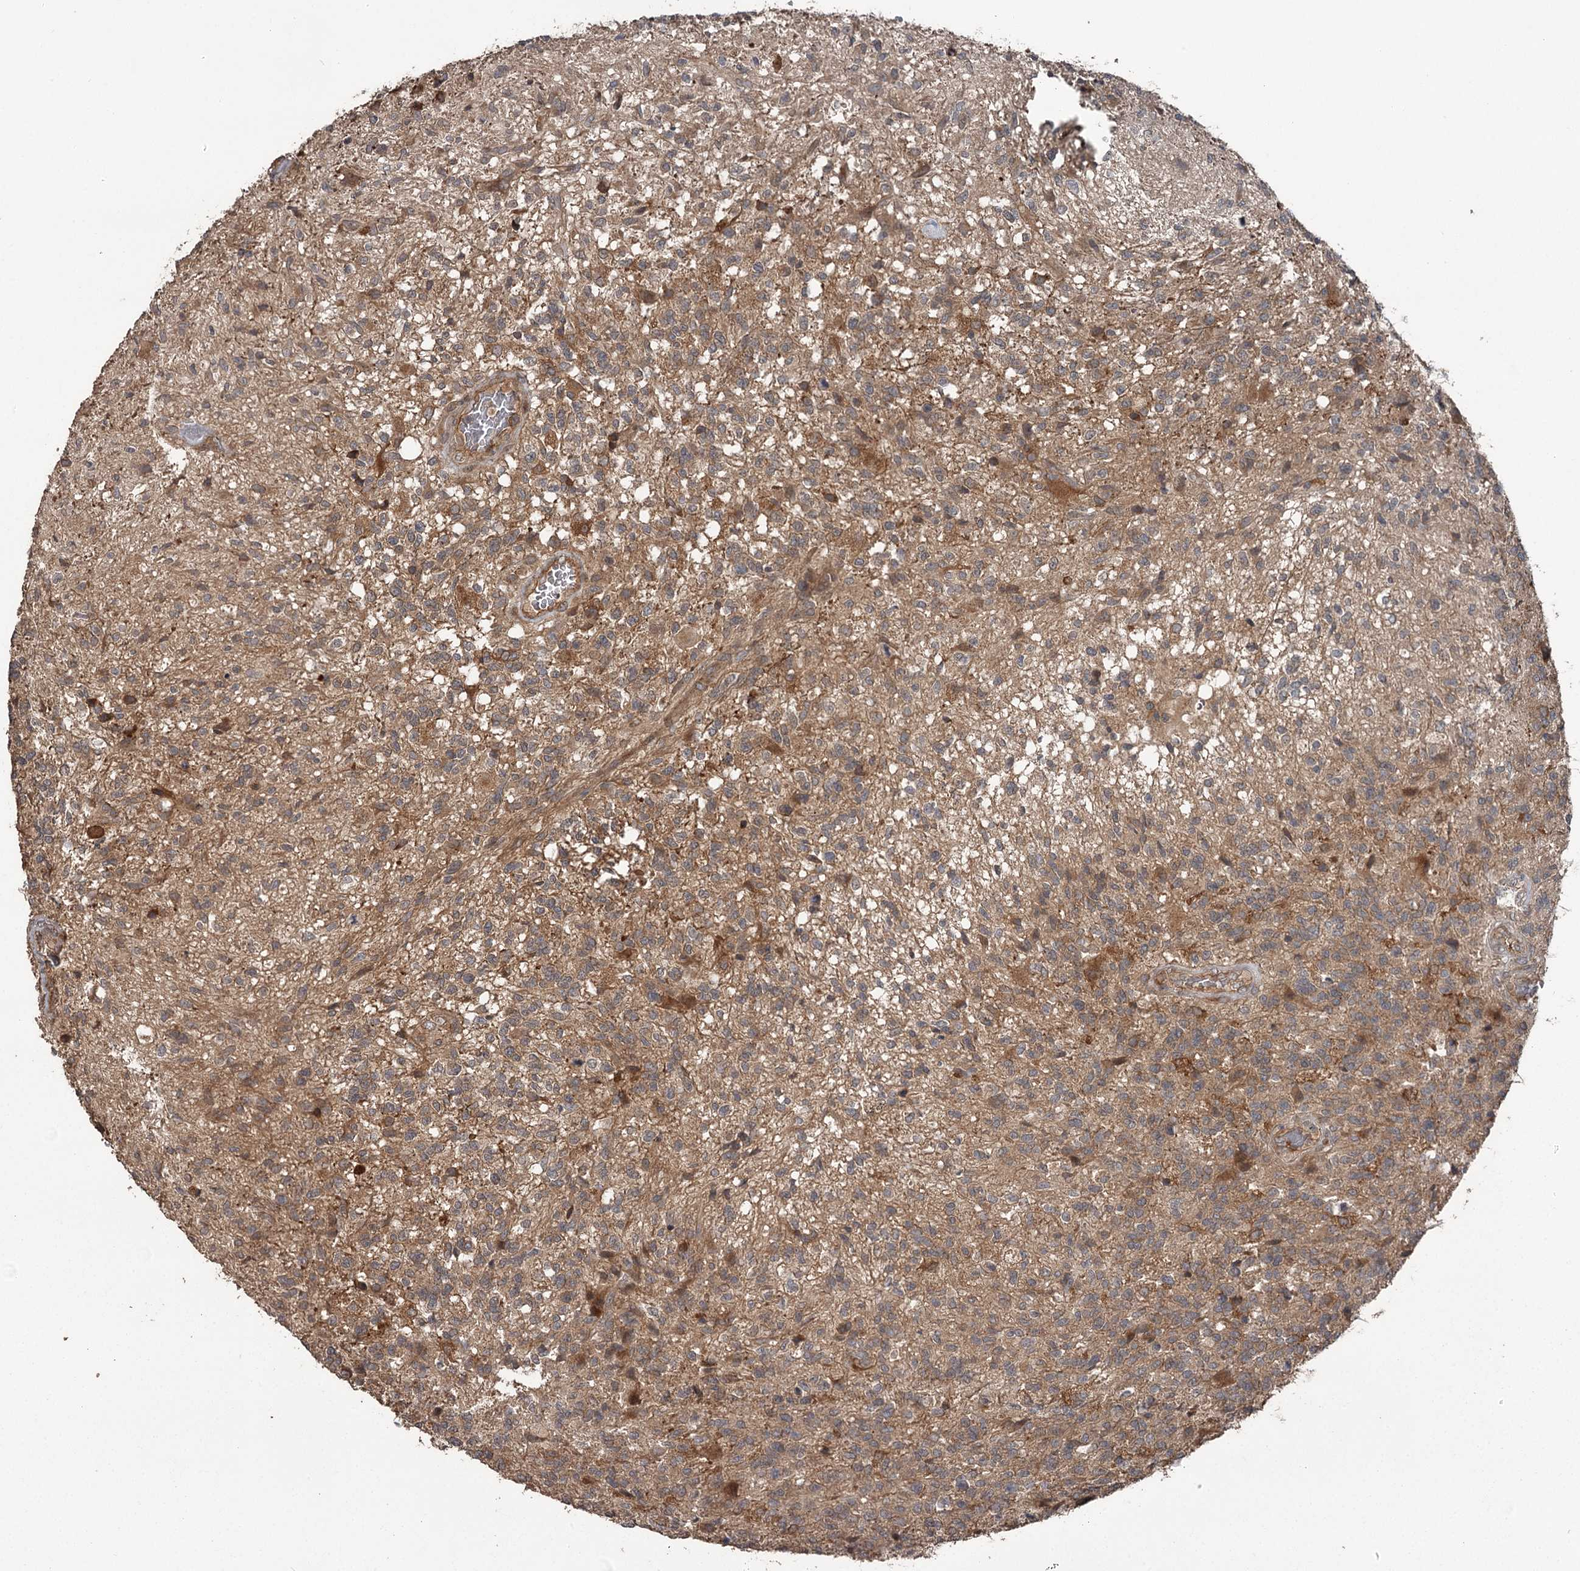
{"staining": {"intensity": "weak", "quantity": "25%-75%", "location": "cytoplasmic/membranous"}, "tissue": "glioma", "cell_type": "Tumor cells", "image_type": "cancer", "snomed": [{"axis": "morphology", "description": "Glioma, malignant, High grade"}, {"axis": "topography", "description": "Brain"}], "caption": "About 25%-75% of tumor cells in malignant glioma (high-grade) exhibit weak cytoplasmic/membranous protein staining as visualized by brown immunohistochemical staining.", "gene": "RAB21", "patient": {"sex": "male", "age": 56}}